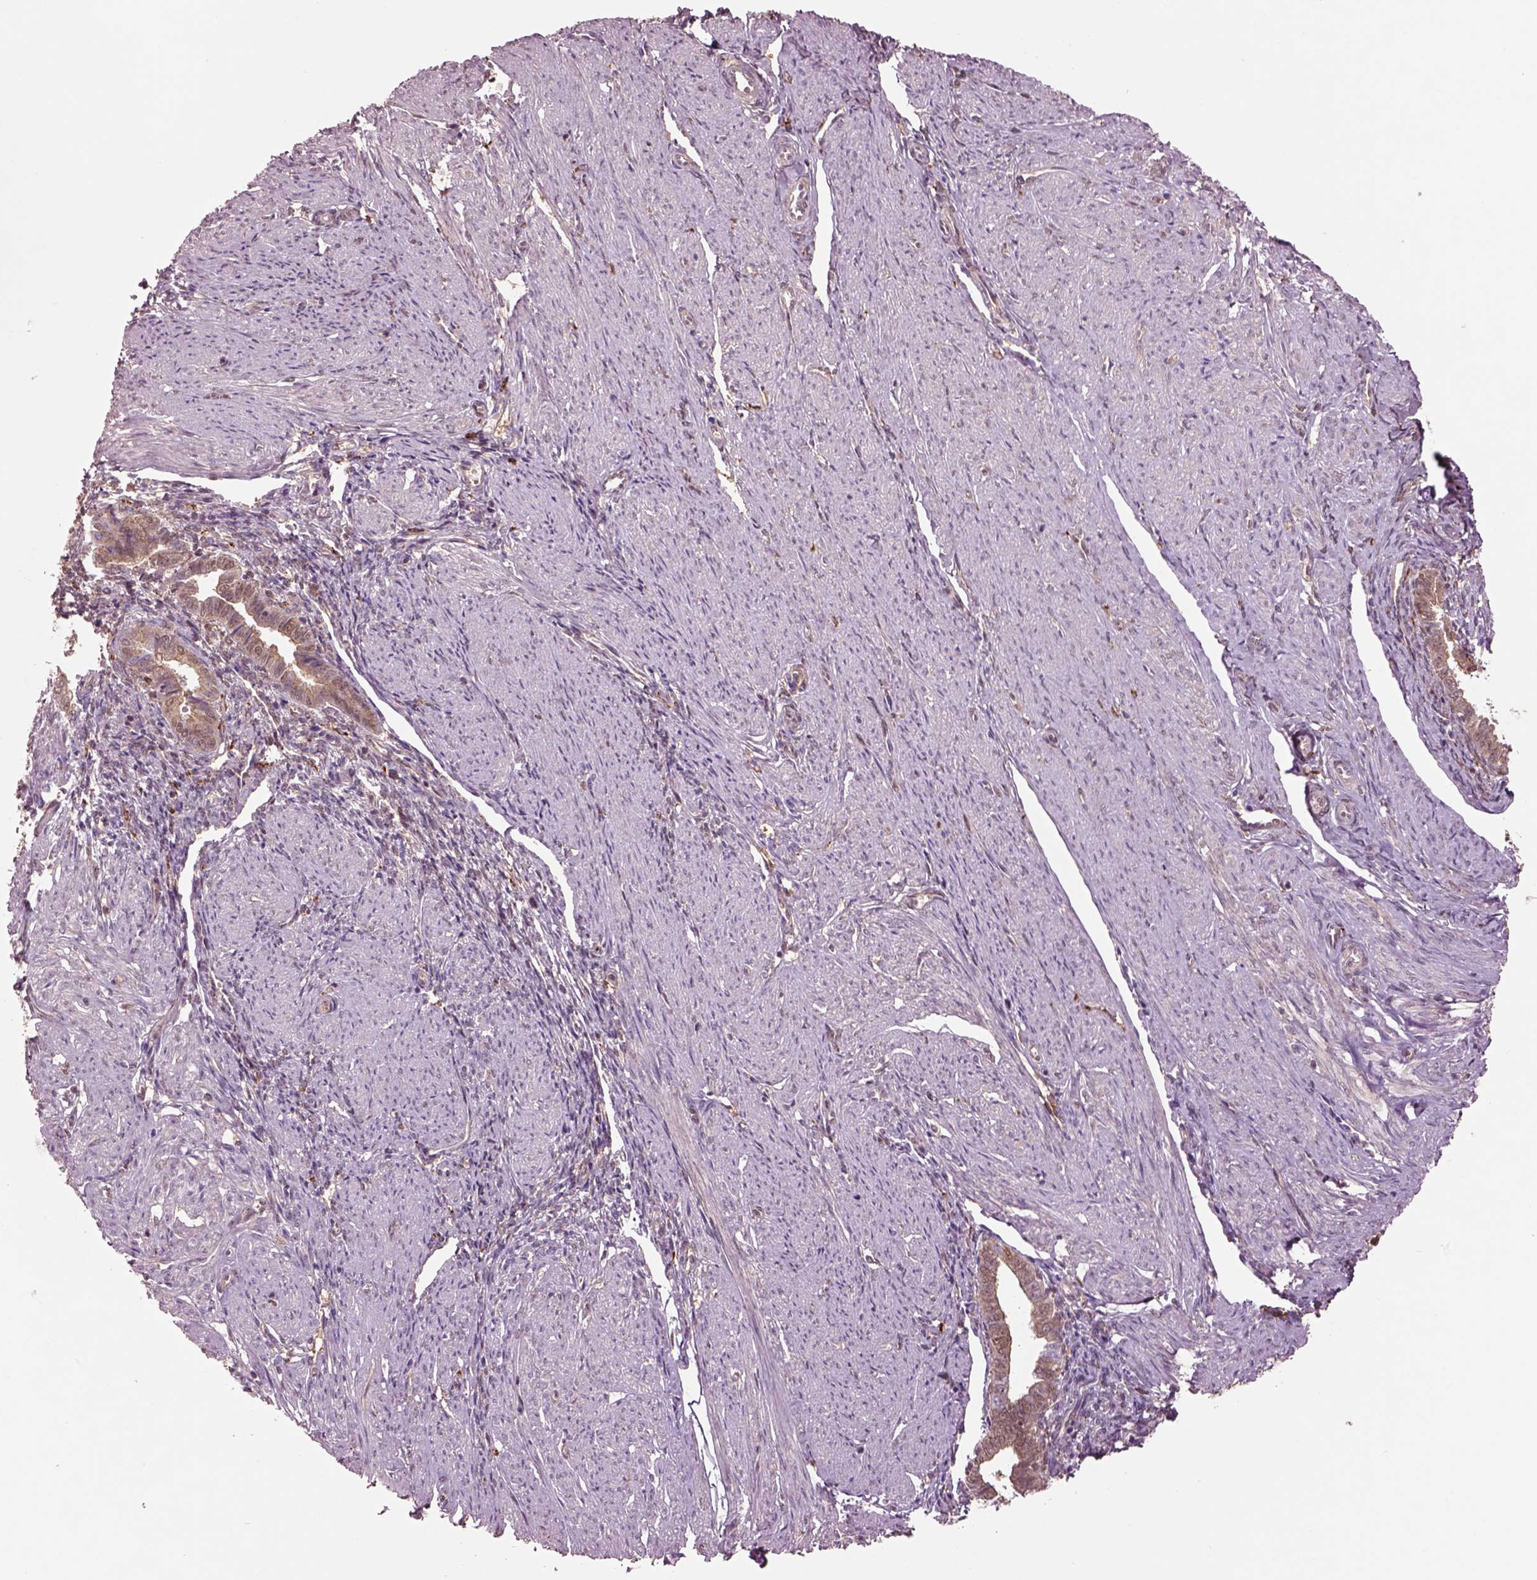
{"staining": {"intensity": "weak", "quantity": ">75%", "location": "cytoplasmic/membranous"}, "tissue": "endometrium", "cell_type": "Cells in endometrial stroma", "image_type": "normal", "snomed": [{"axis": "morphology", "description": "Normal tissue, NOS"}, {"axis": "topography", "description": "Endometrium"}], "caption": "Endometrium stained for a protein (brown) reveals weak cytoplasmic/membranous positive expression in about >75% of cells in endometrial stroma.", "gene": "MDP1", "patient": {"sex": "female", "age": 37}}